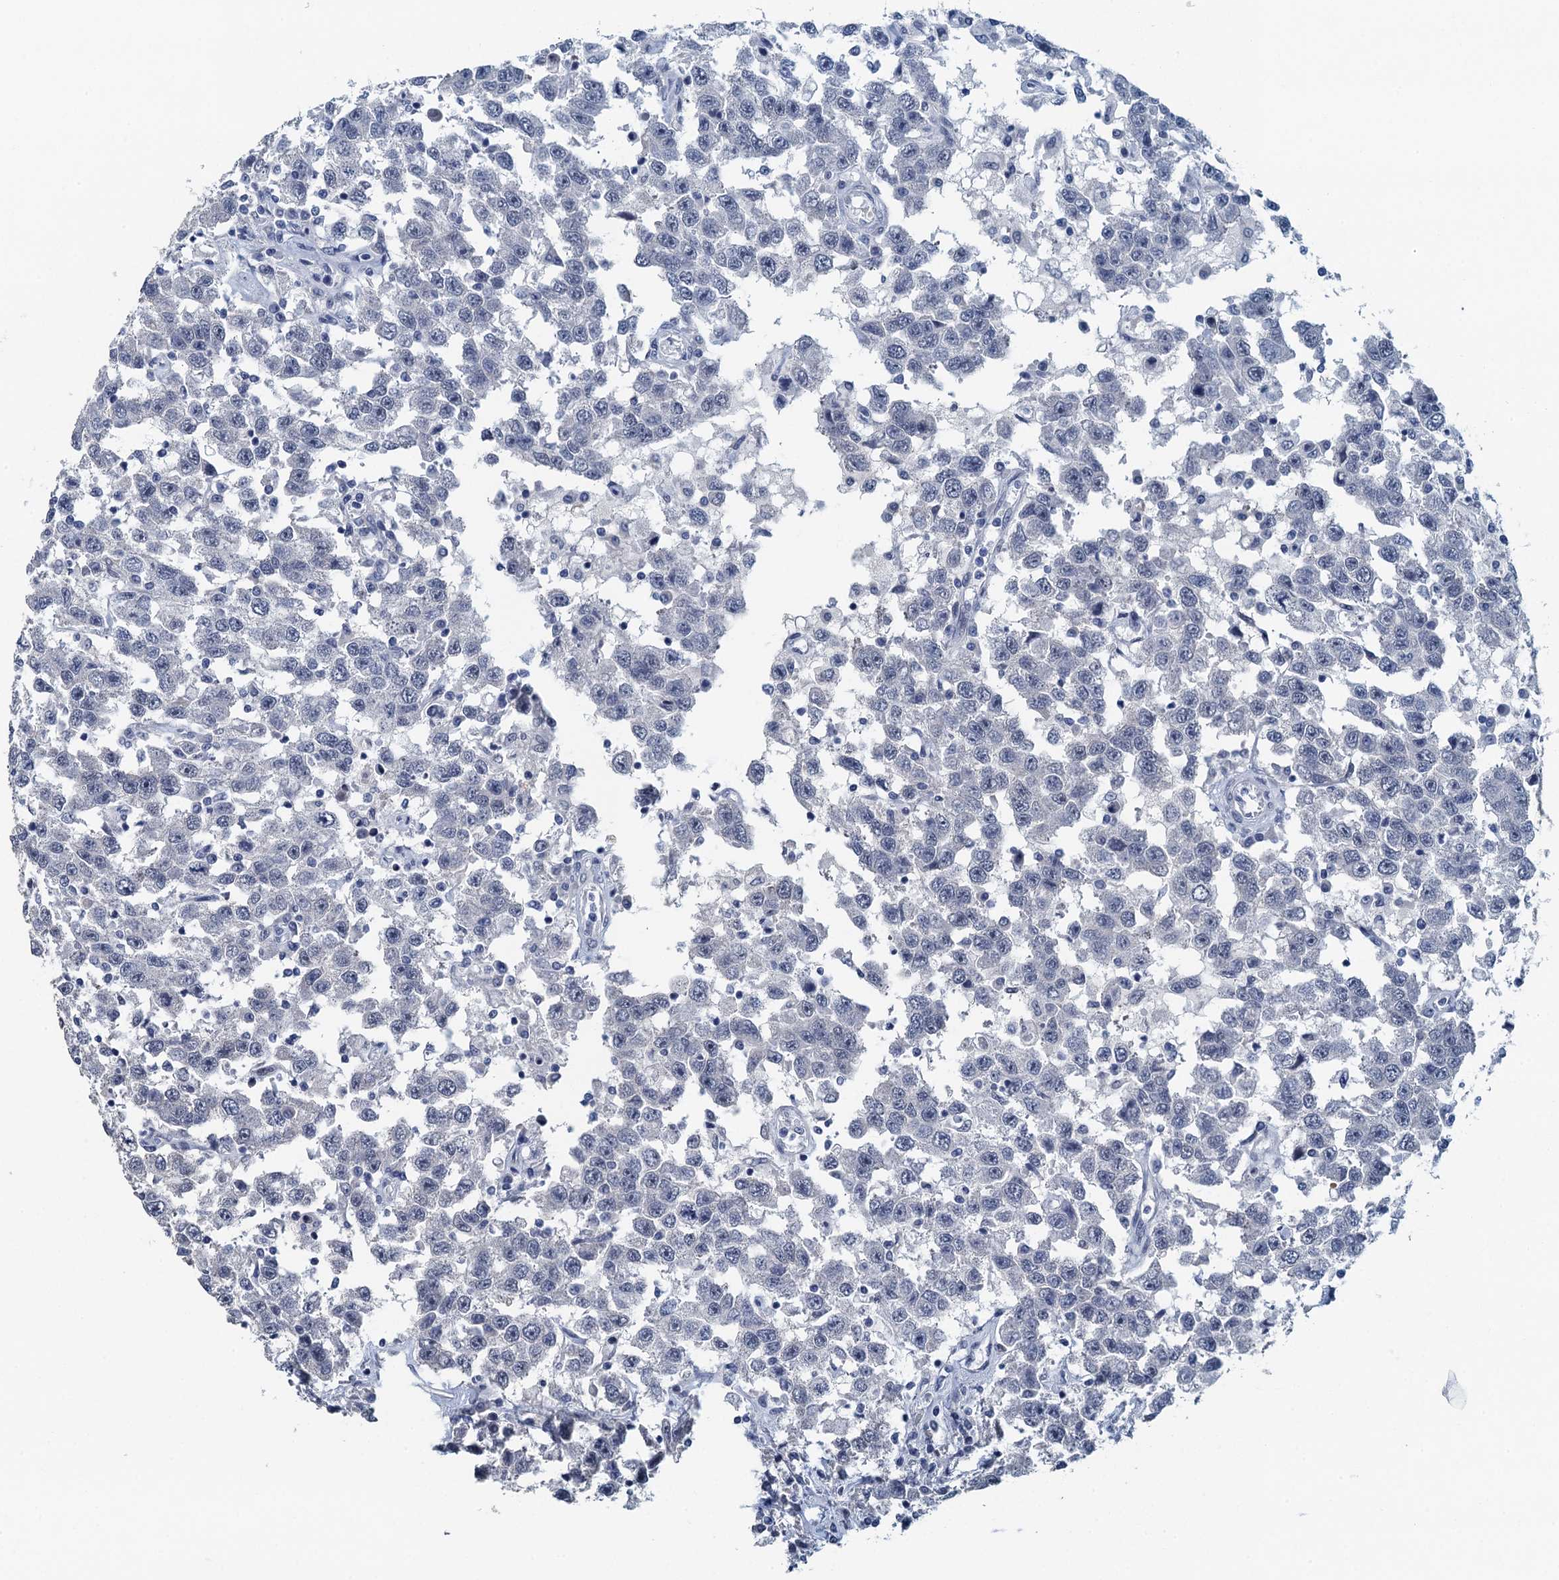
{"staining": {"intensity": "negative", "quantity": "none", "location": "none"}, "tissue": "testis cancer", "cell_type": "Tumor cells", "image_type": "cancer", "snomed": [{"axis": "morphology", "description": "Seminoma, NOS"}, {"axis": "topography", "description": "Testis"}], "caption": "This is an immunohistochemistry (IHC) micrograph of seminoma (testis). There is no staining in tumor cells.", "gene": "TTLL9", "patient": {"sex": "male", "age": 41}}